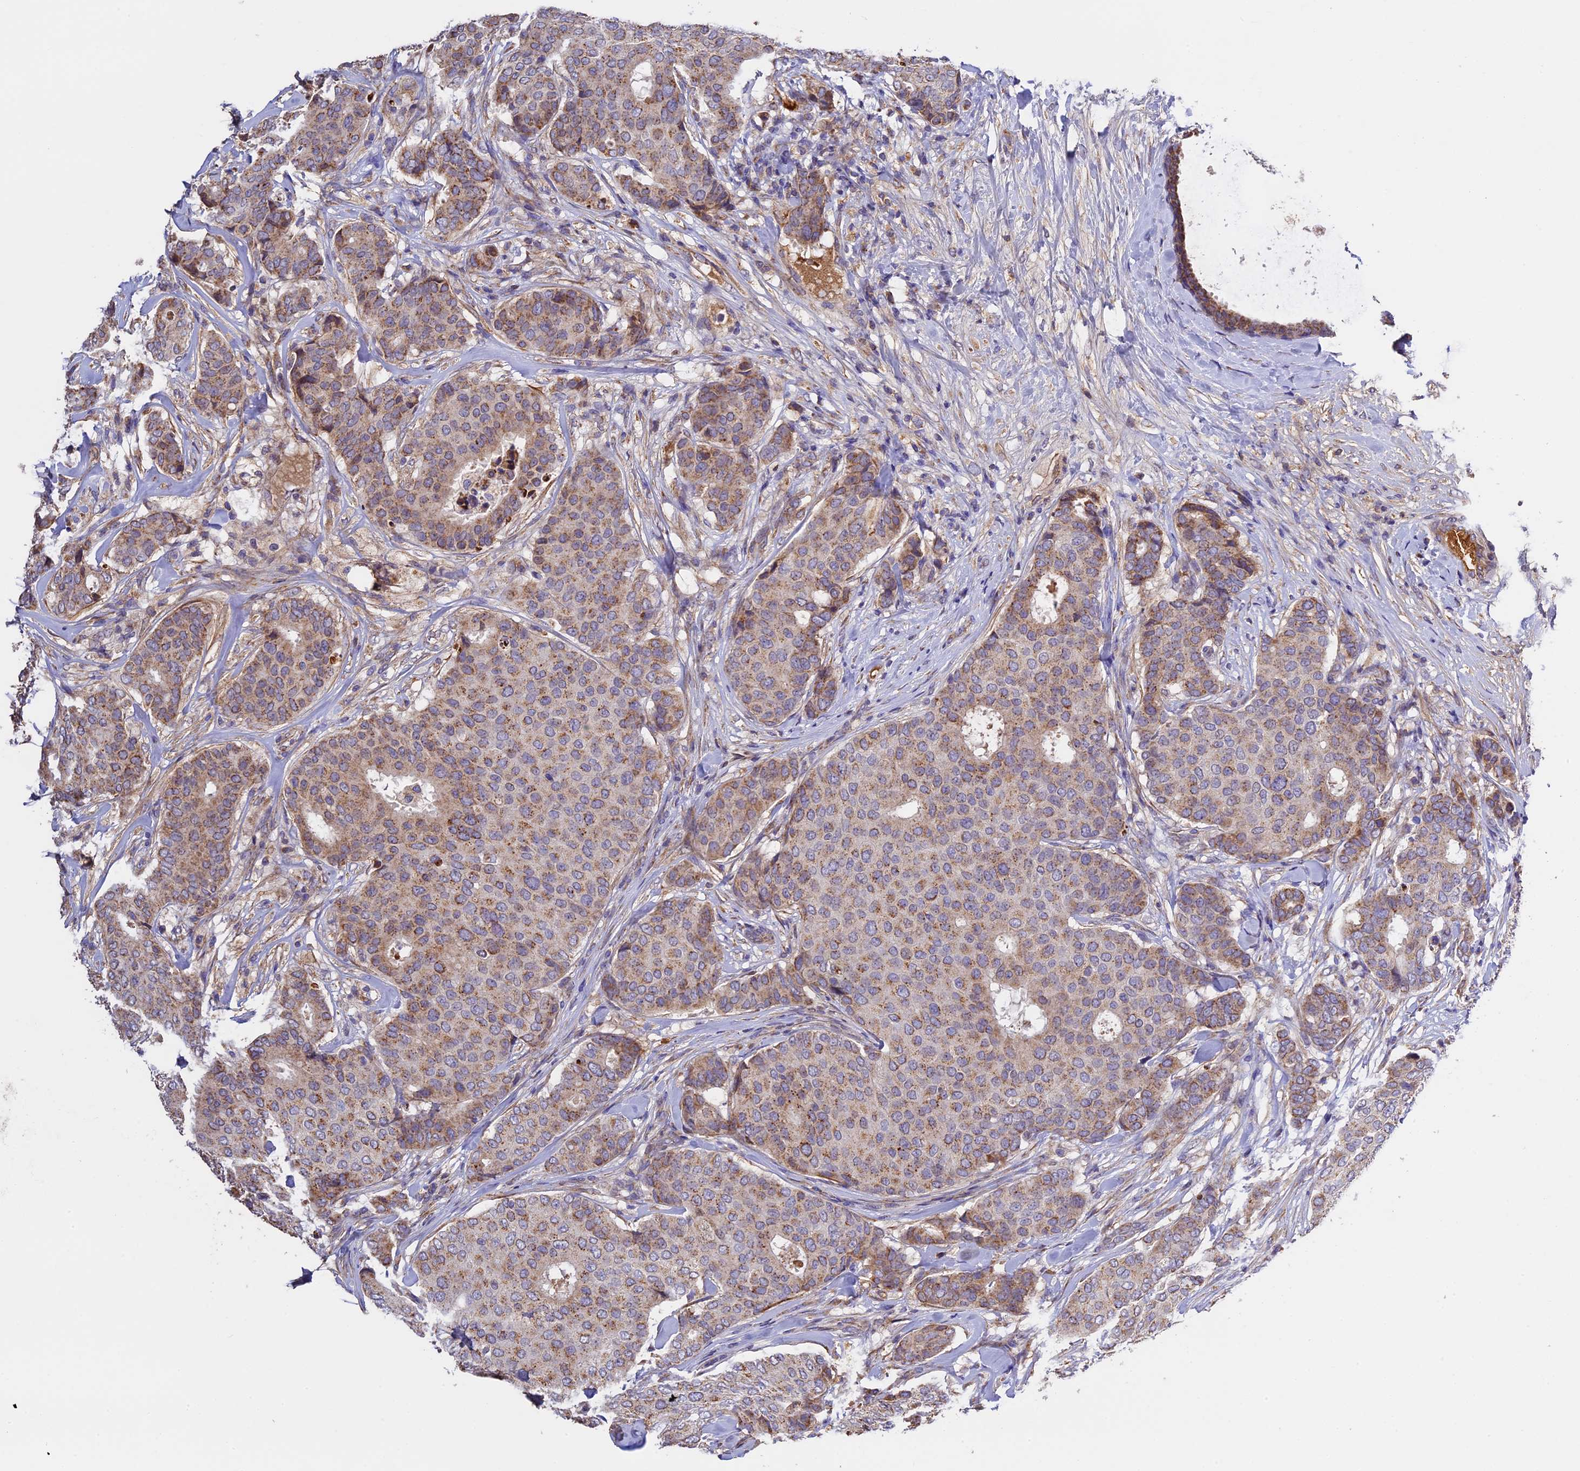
{"staining": {"intensity": "moderate", "quantity": ">75%", "location": "cytoplasmic/membranous"}, "tissue": "breast cancer", "cell_type": "Tumor cells", "image_type": "cancer", "snomed": [{"axis": "morphology", "description": "Duct carcinoma"}, {"axis": "topography", "description": "Breast"}], "caption": "Tumor cells show medium levels of moderate cytoplasmic/membranous positivity in about >75% of cells in intraductal carcinoma (breast).", "gene": "OCEL1", "patient": {"sex": "female", "age": 75}}